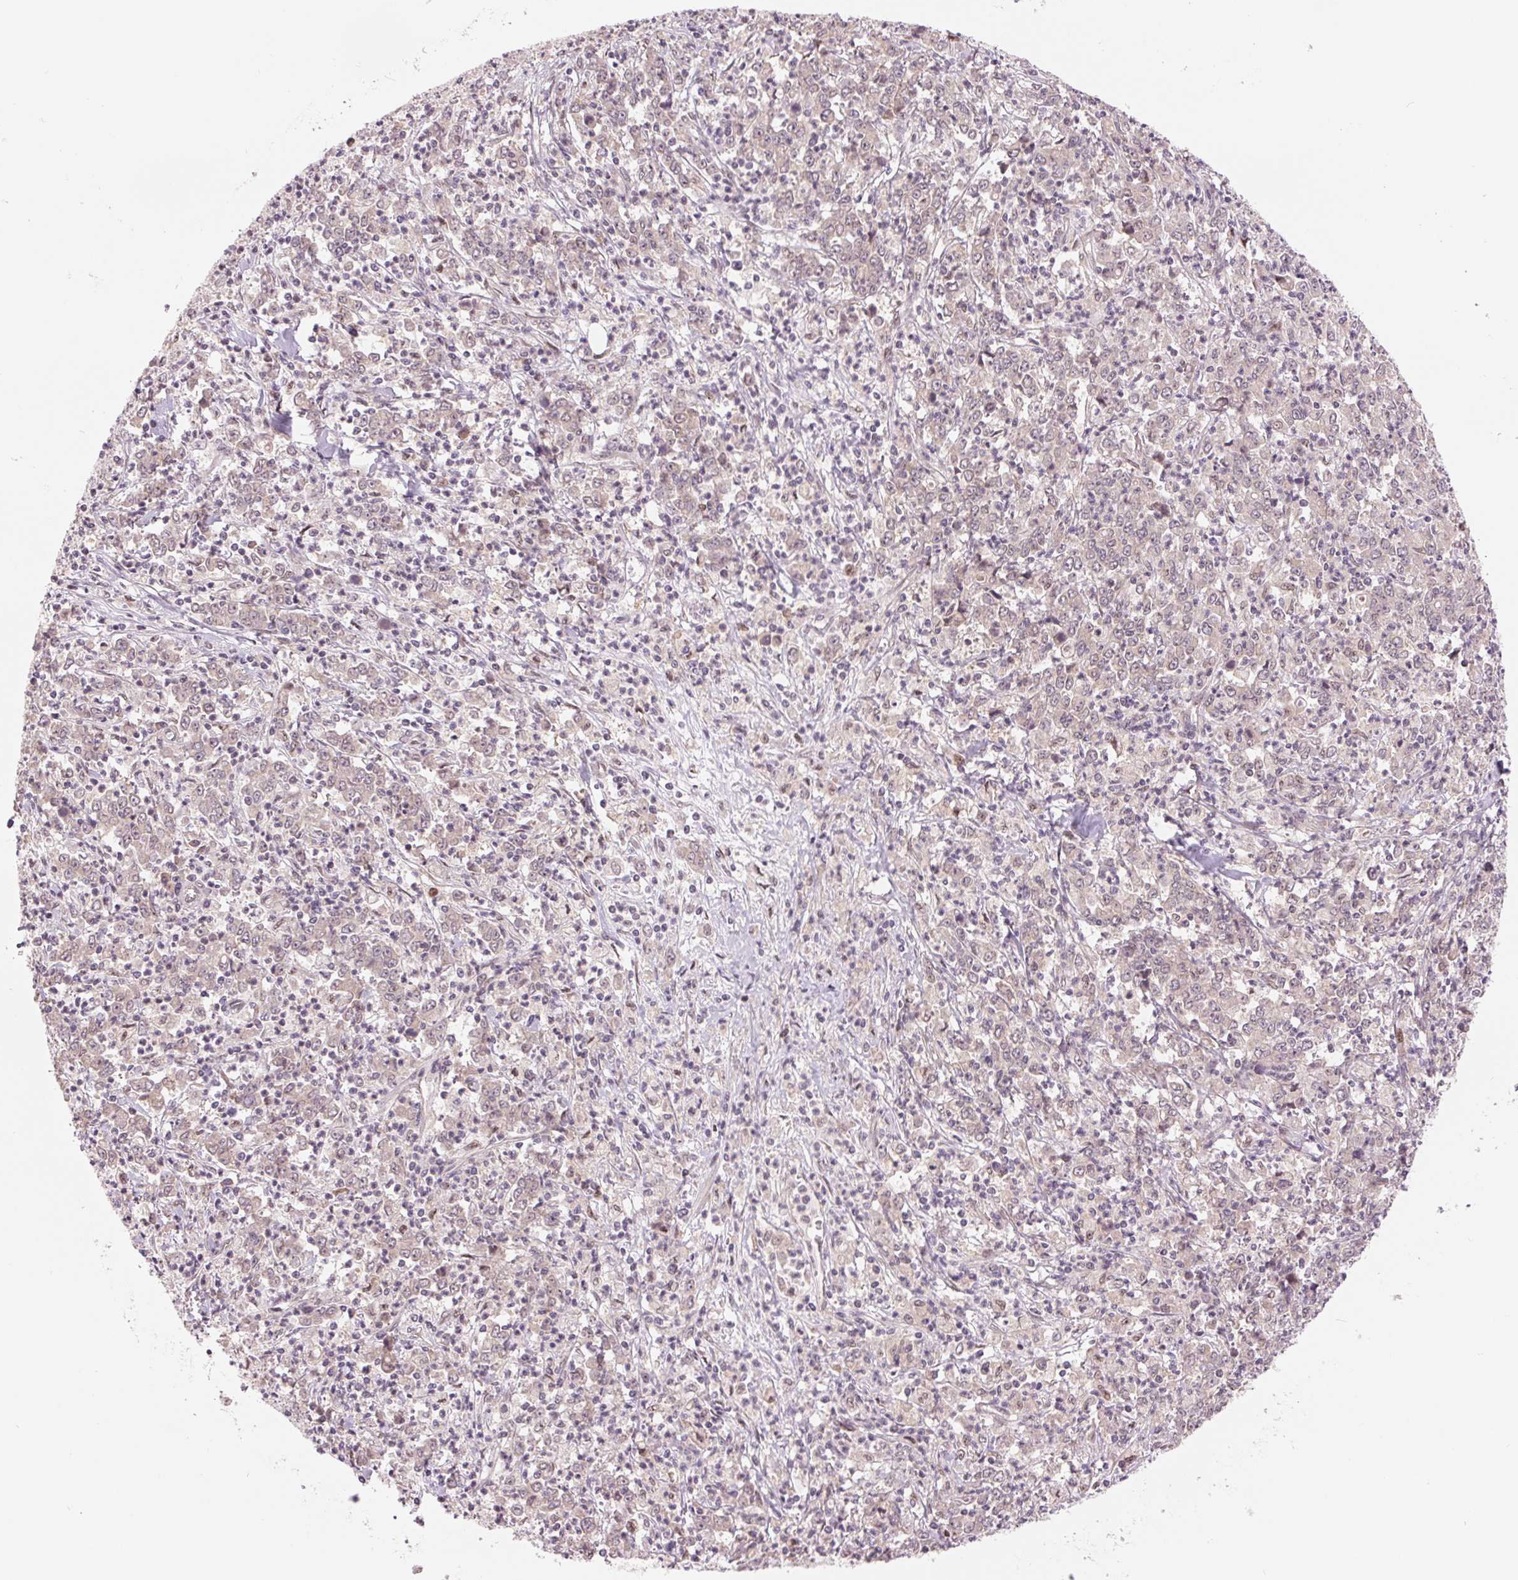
{"staining": {"intensity": "negative", "quantity": "none", "location": "none"}, "tissue": "stomach cancer", "cell_type": "Tumor cells", "image_type": "cancer", "snomed": [{"axis": "morphology", "description": "Adenocarcinoma, NOS"}, {"axis": "topography", "description": "Stomach, lower"}], "caption": "Immunohistochemical staining of stomach adenocarcinoma displays no significant positivity in tumor cells.", "gene": "ERI3", "patient": {"sex": "female", "age": 71}}